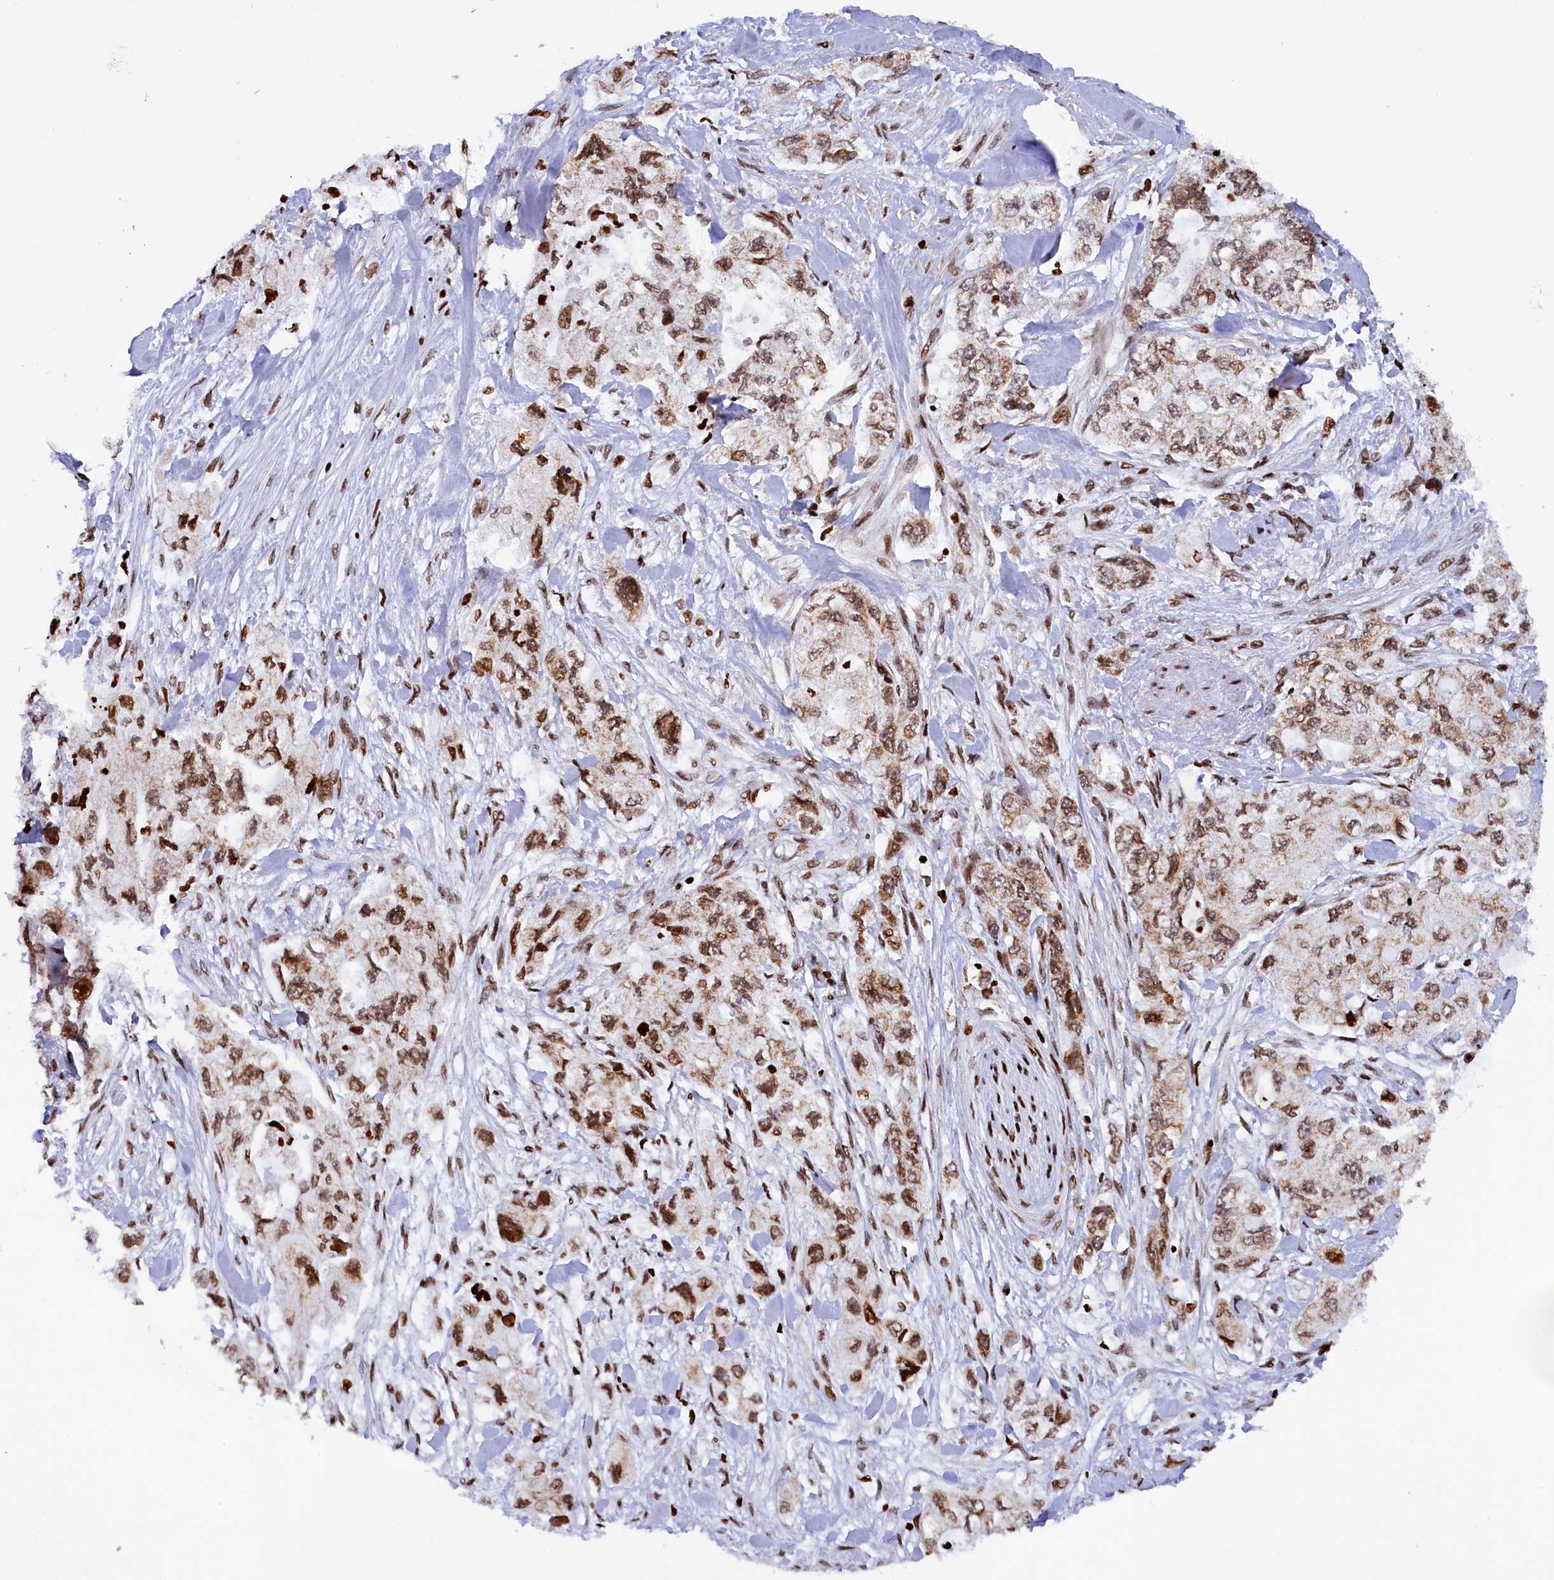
{"staining": {"intensity": "moderate", "quantity": ">75%", "location": "nuclear"}, "tissue": "pancreatic cancer", "cell_type": "Tumor cells", "image_type": "cancer", "snomed": [{"axis": "morphology", "description": "Adenocarcinoma, NOS"}, {"axis": "topography", "description": "Pancreas"}], "caption": "A photomicrograph of human pancreatic adenocarcinoma stained for a protein reveals moderate nuclear brown staining in tumor cells.", "gene": "TIMM29", "patient": {"sex": "female", "age": 73}}